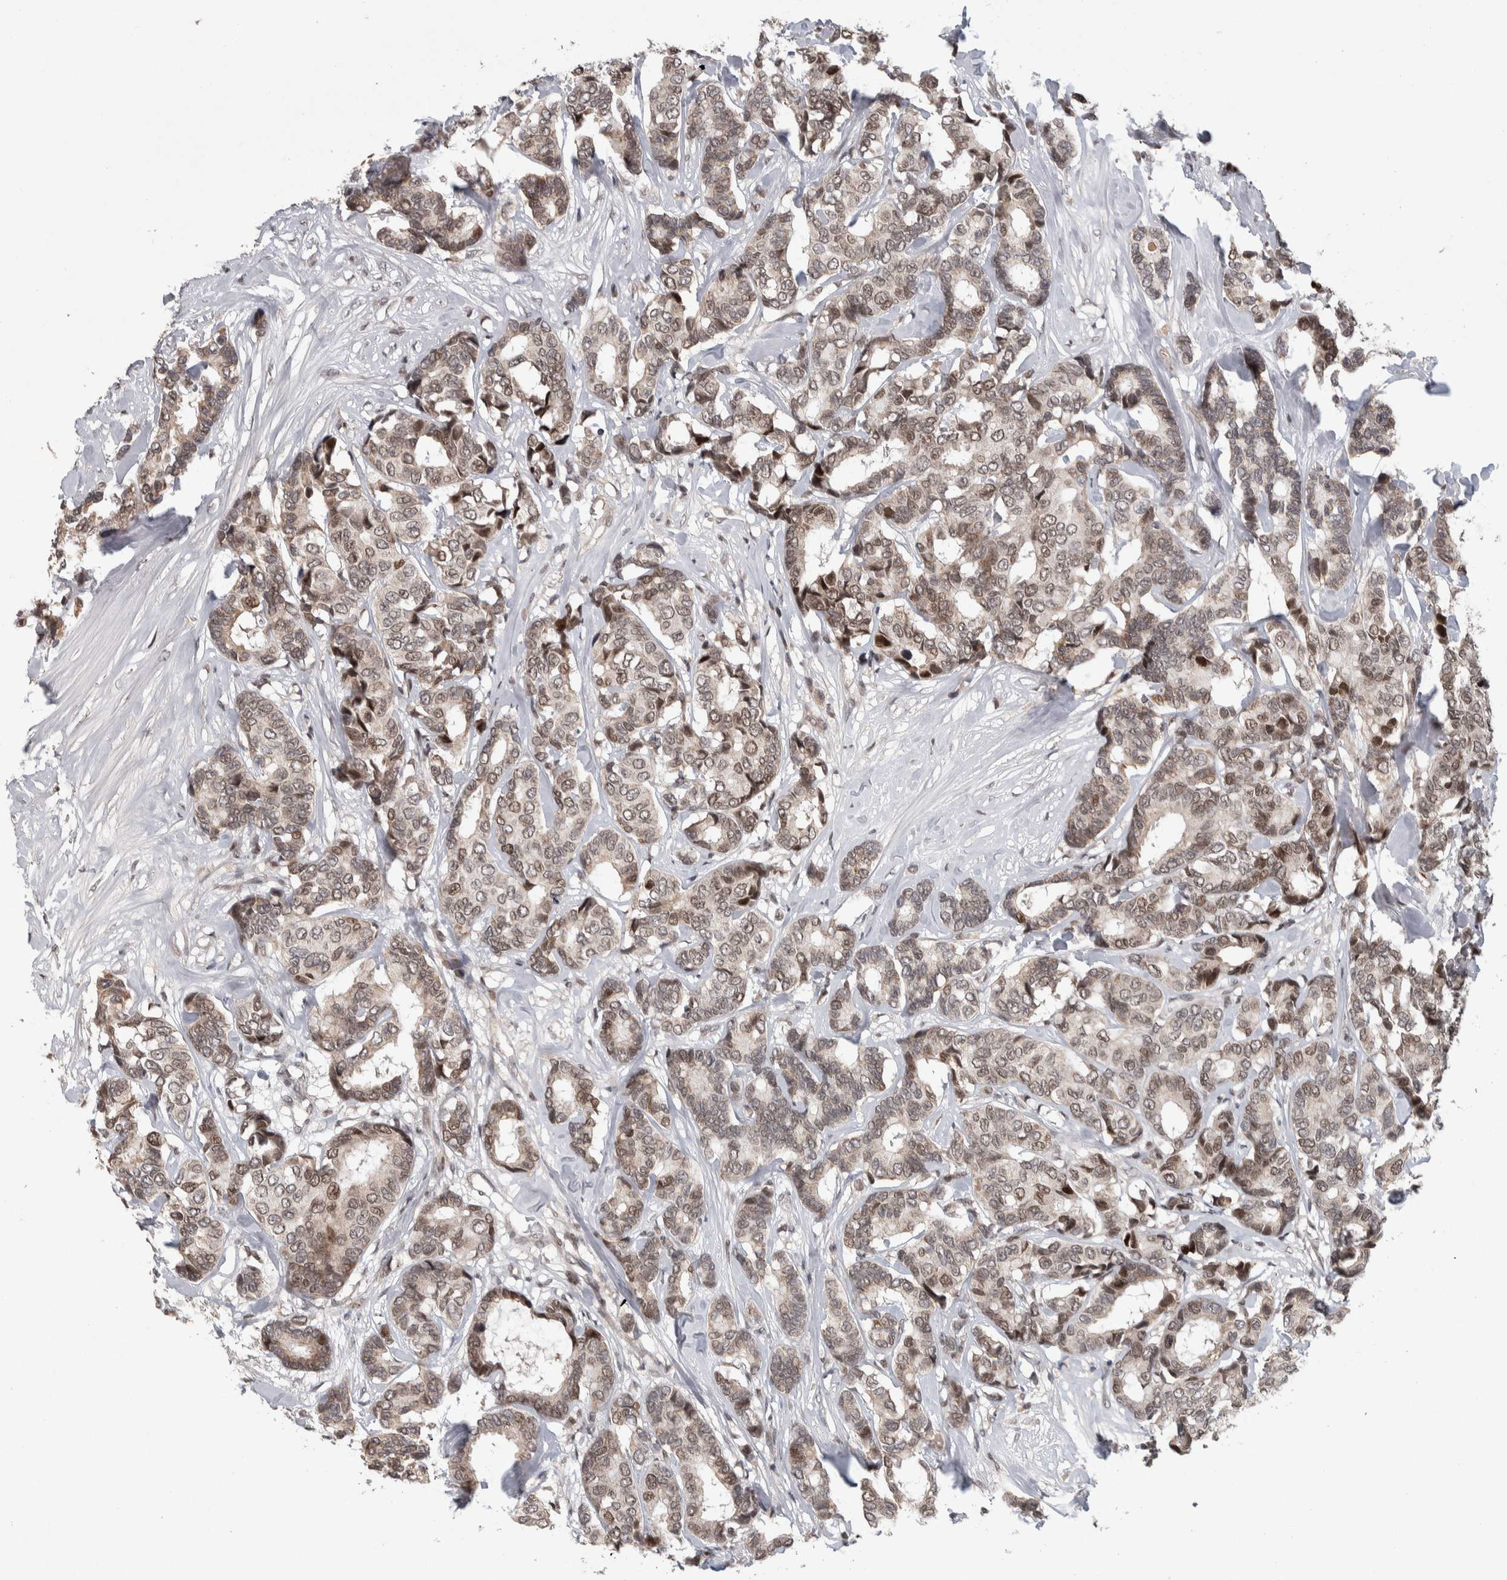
{"staining": {"intensity": "weak", "quantity": "25%-75%", "location": "nuclear"}, "tissue": "breast cancer", "cell_type": "Tumor cells", "image_type": "cancer", "snomed": [{"axis": "morphology", "description": "Duct carcinoma"}, {"axis": "topography", "description": "Breast"}], "caption": "Breast cancer stained with IHC displays weak nuclear staining in approximately 25%-75% of tumor cells.", "gene": "ZNF592", "patient": {"sex": "female", "age": 87}}